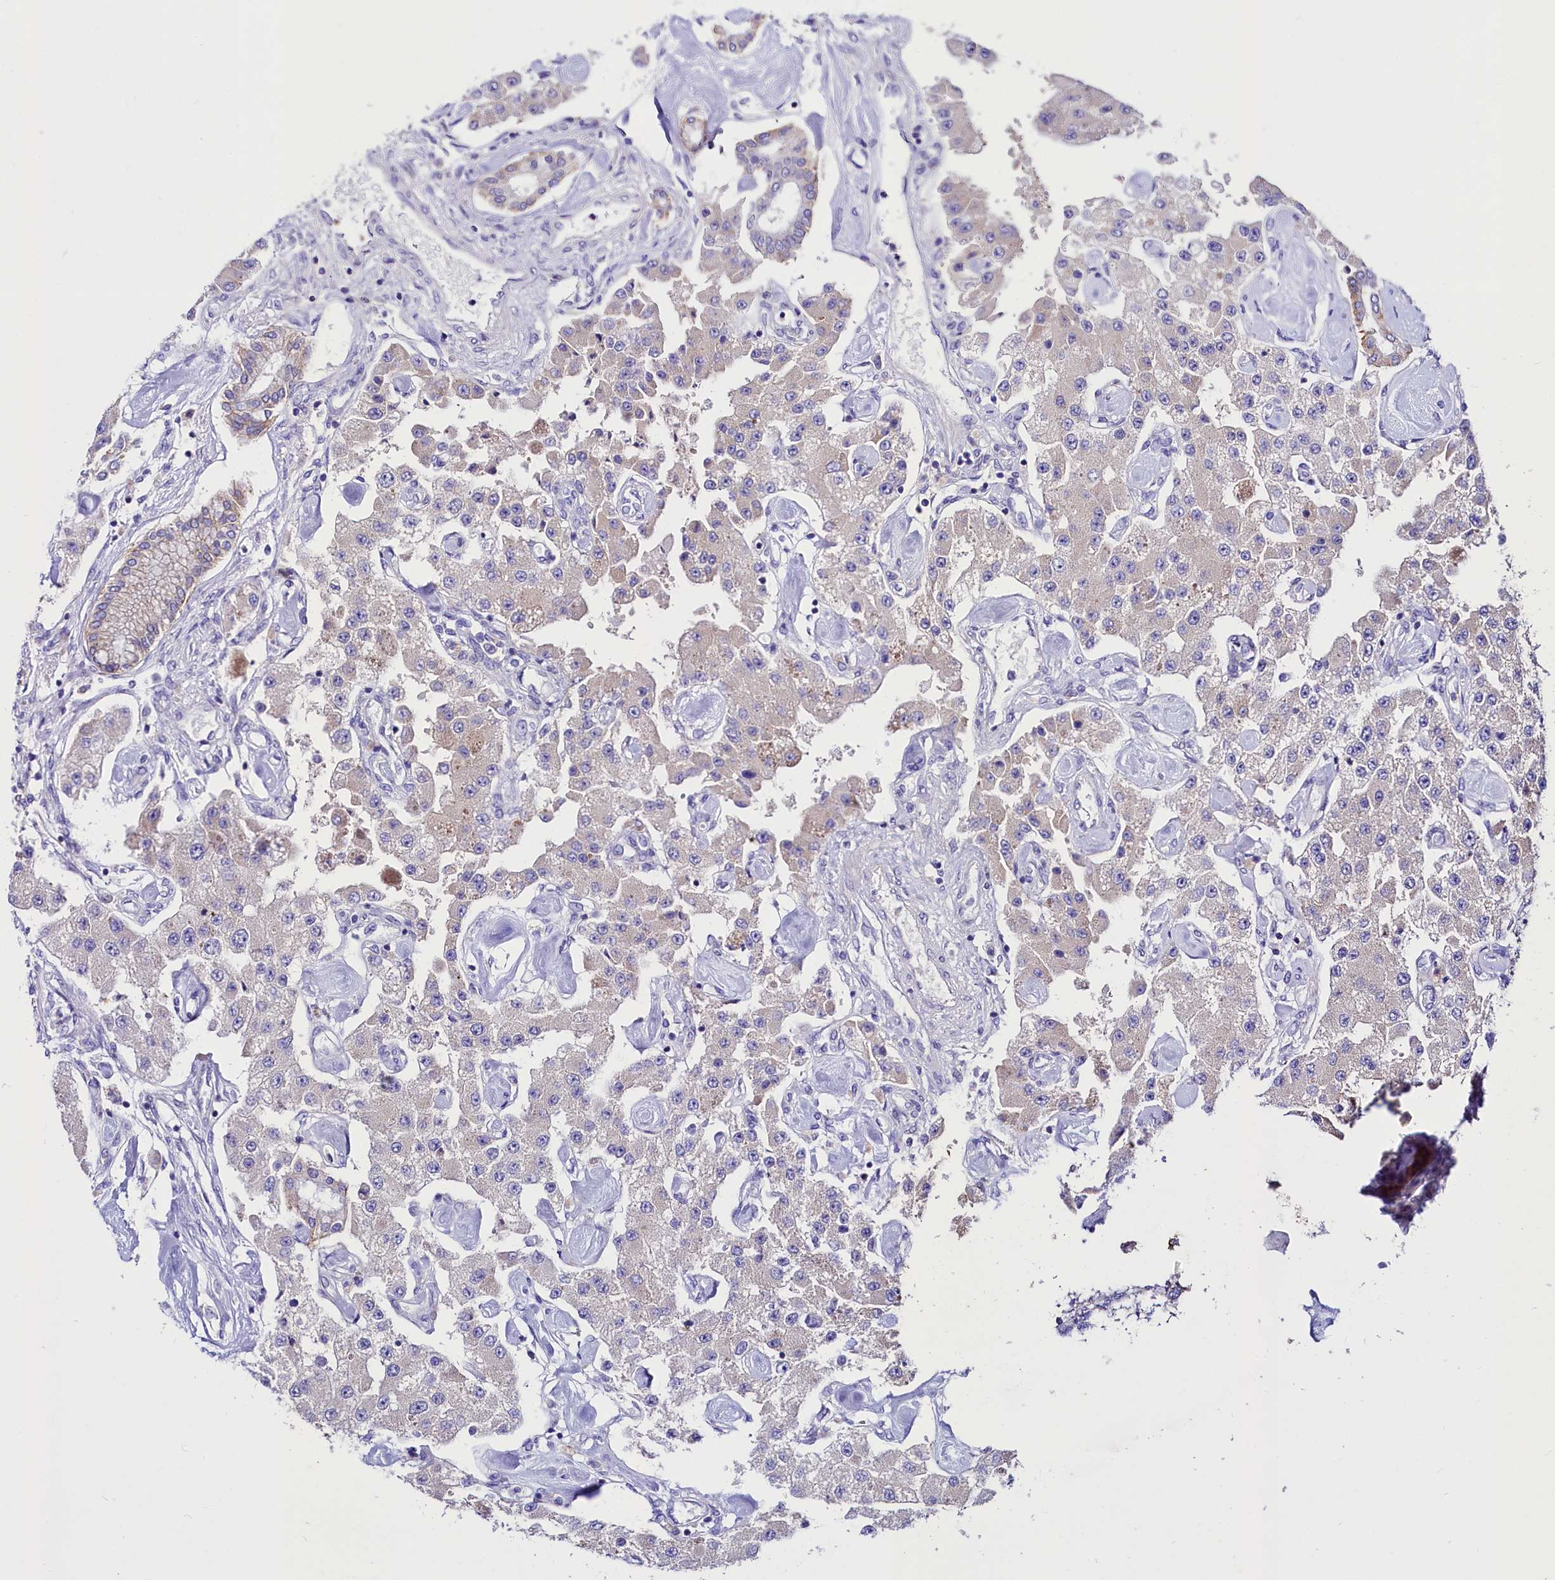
{"staining": {"intensity": "negative", "quantity": "none", "location": "none"}, "tissue": "carcinoid", "cell_type": "Tumor cells", "image_type": "cancer", "snomed": [{"axis": "morphology", "description": "Carcinoid, malignant, NOS"}, {"axis": "topography", "description": "Pancreas"}], "caption": "A micrograph of malignant carcinoid stained for a protein shows no brown staining in tumor cells.", "gene": "ABHD5", "patient": {"sex": "male", "age": 41}}